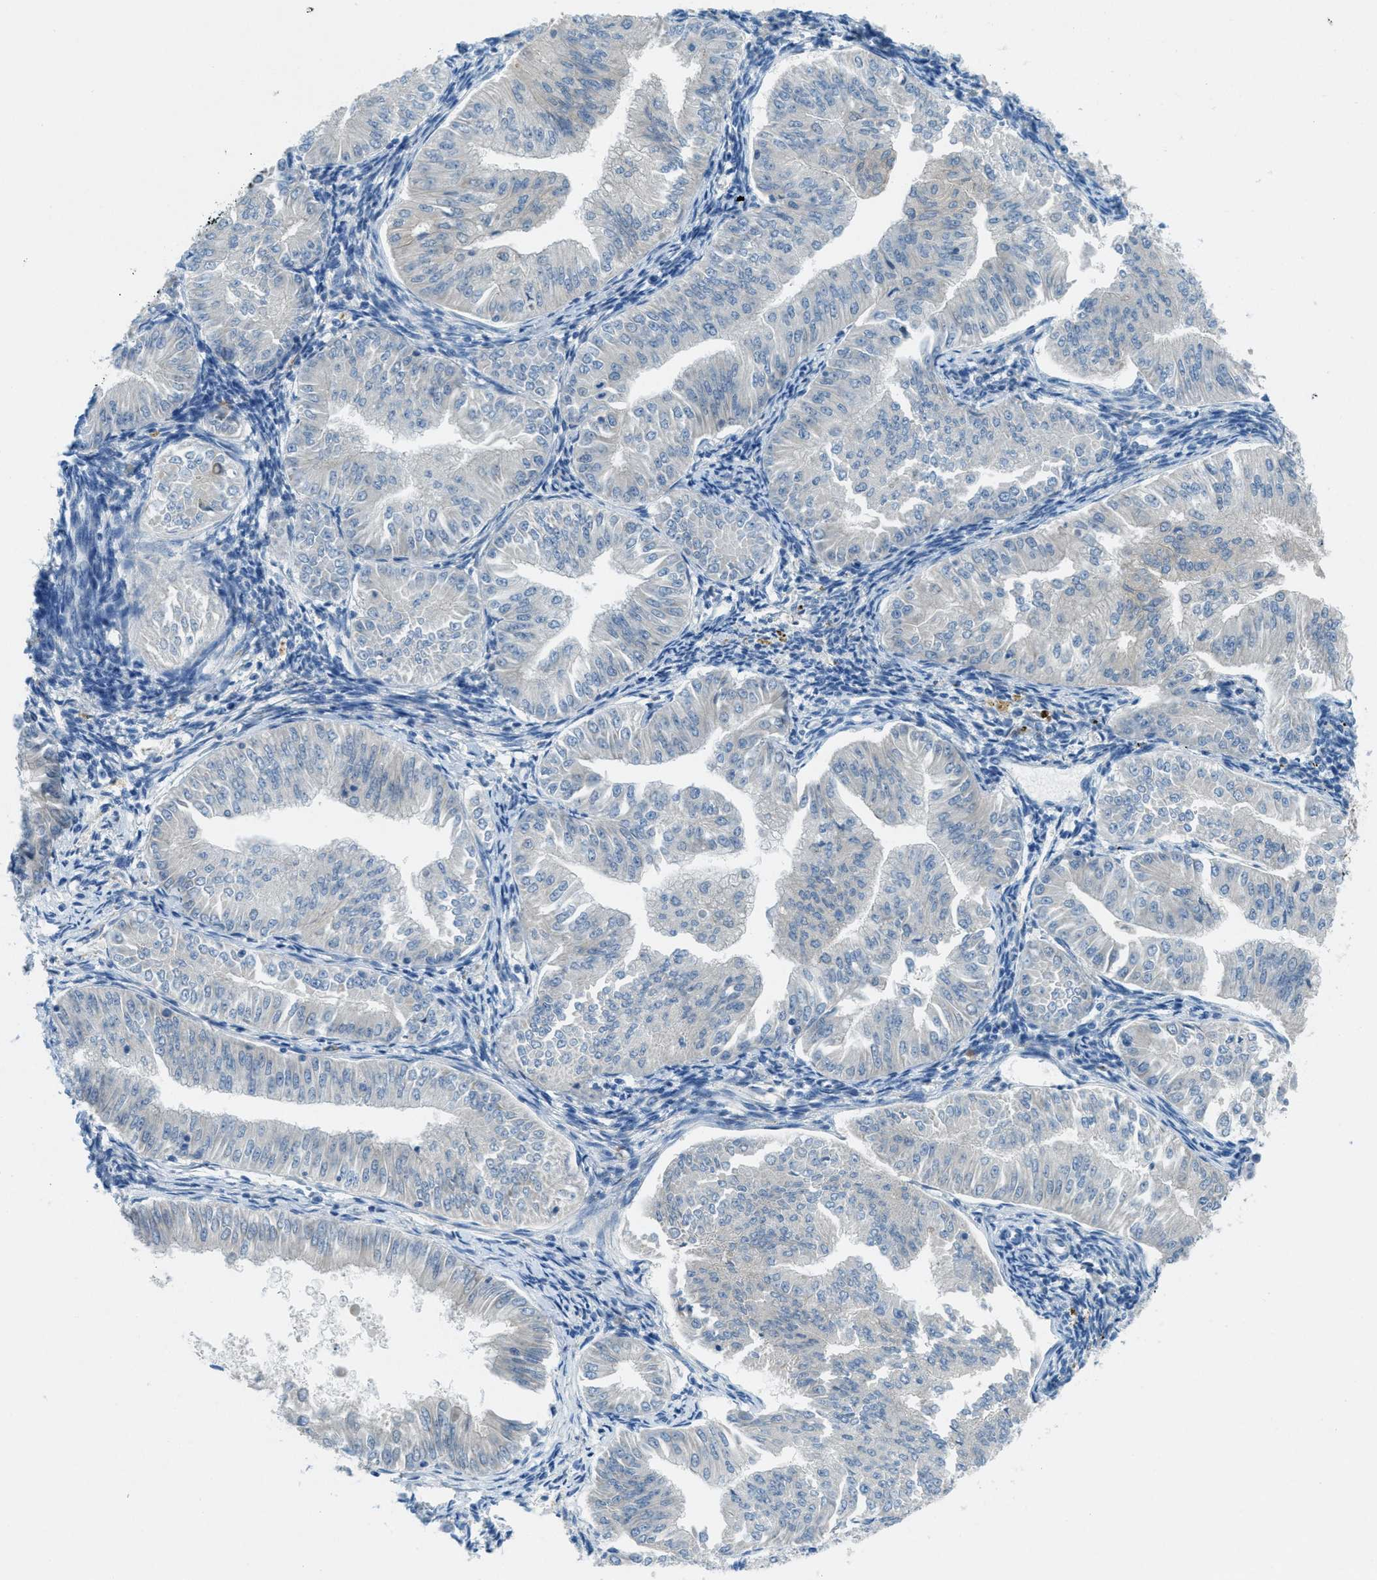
{"staining": {"intensity": "negative", "quantity": "none", "location": "none"}, "tissue": "endometrial cancer", "cell_type": "Tumor cells", "image_type": "cancer", "snomed": [{"axis": "morphology", "description": "Normal tissue, NOS"}, {"axis": "morphology", "description": "Adenocarcinoma, NOS"}, {"axis": "topography", "description": "Endometrium"}], "caption": "IHC photomicrograph of human endometrial adenocarcinoma stained for a protein (brown), which exhibits no staining in tumor cells. (DAB IHC visualized using brightfield microscopy, high magnification).", "gene": "KLHL8", "patient": {"sex": "female", "age": 53}}